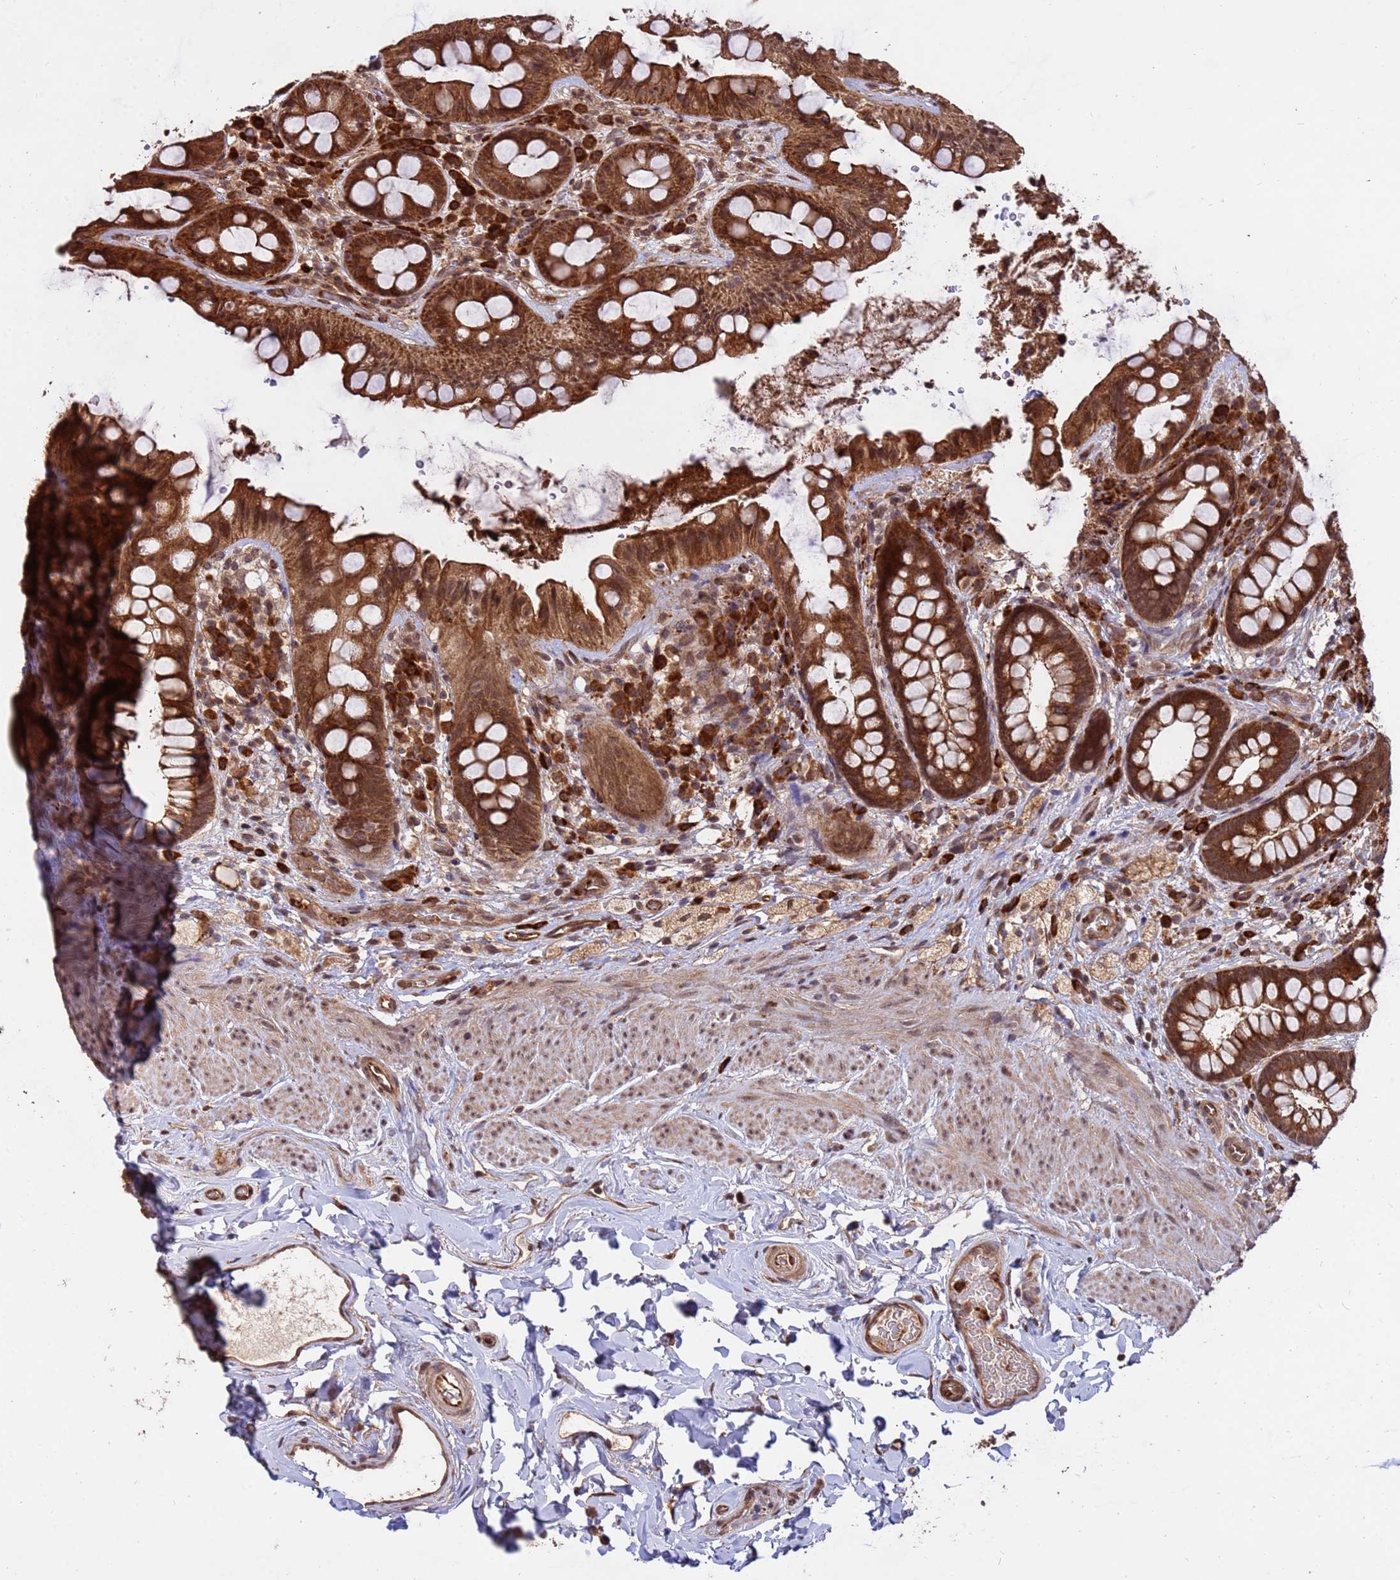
{"staining": {"intensity": "strong", "quantity": ">75%", "location": "cytoplasmic/membranous,nuclear"}, "tissue": "rectum", "cell_type": "Glandular cells", "image_type": "normal", "snomed": [{"axis": "morphology", "description": "Normal tissue, NOS"}, {"axis": "topography", "description": "Rectum"}, {"axis": "topography", "description": "Peripheral nerve tissue"}], "caption": "Human rectum stained for a protein (brown) shows strong cytoplasmic/membranous,nuclear positive staining in approximately >75% of glandular cells.", "gene": "ZNF619", "patient": {"sex": "female", "age": 69}}